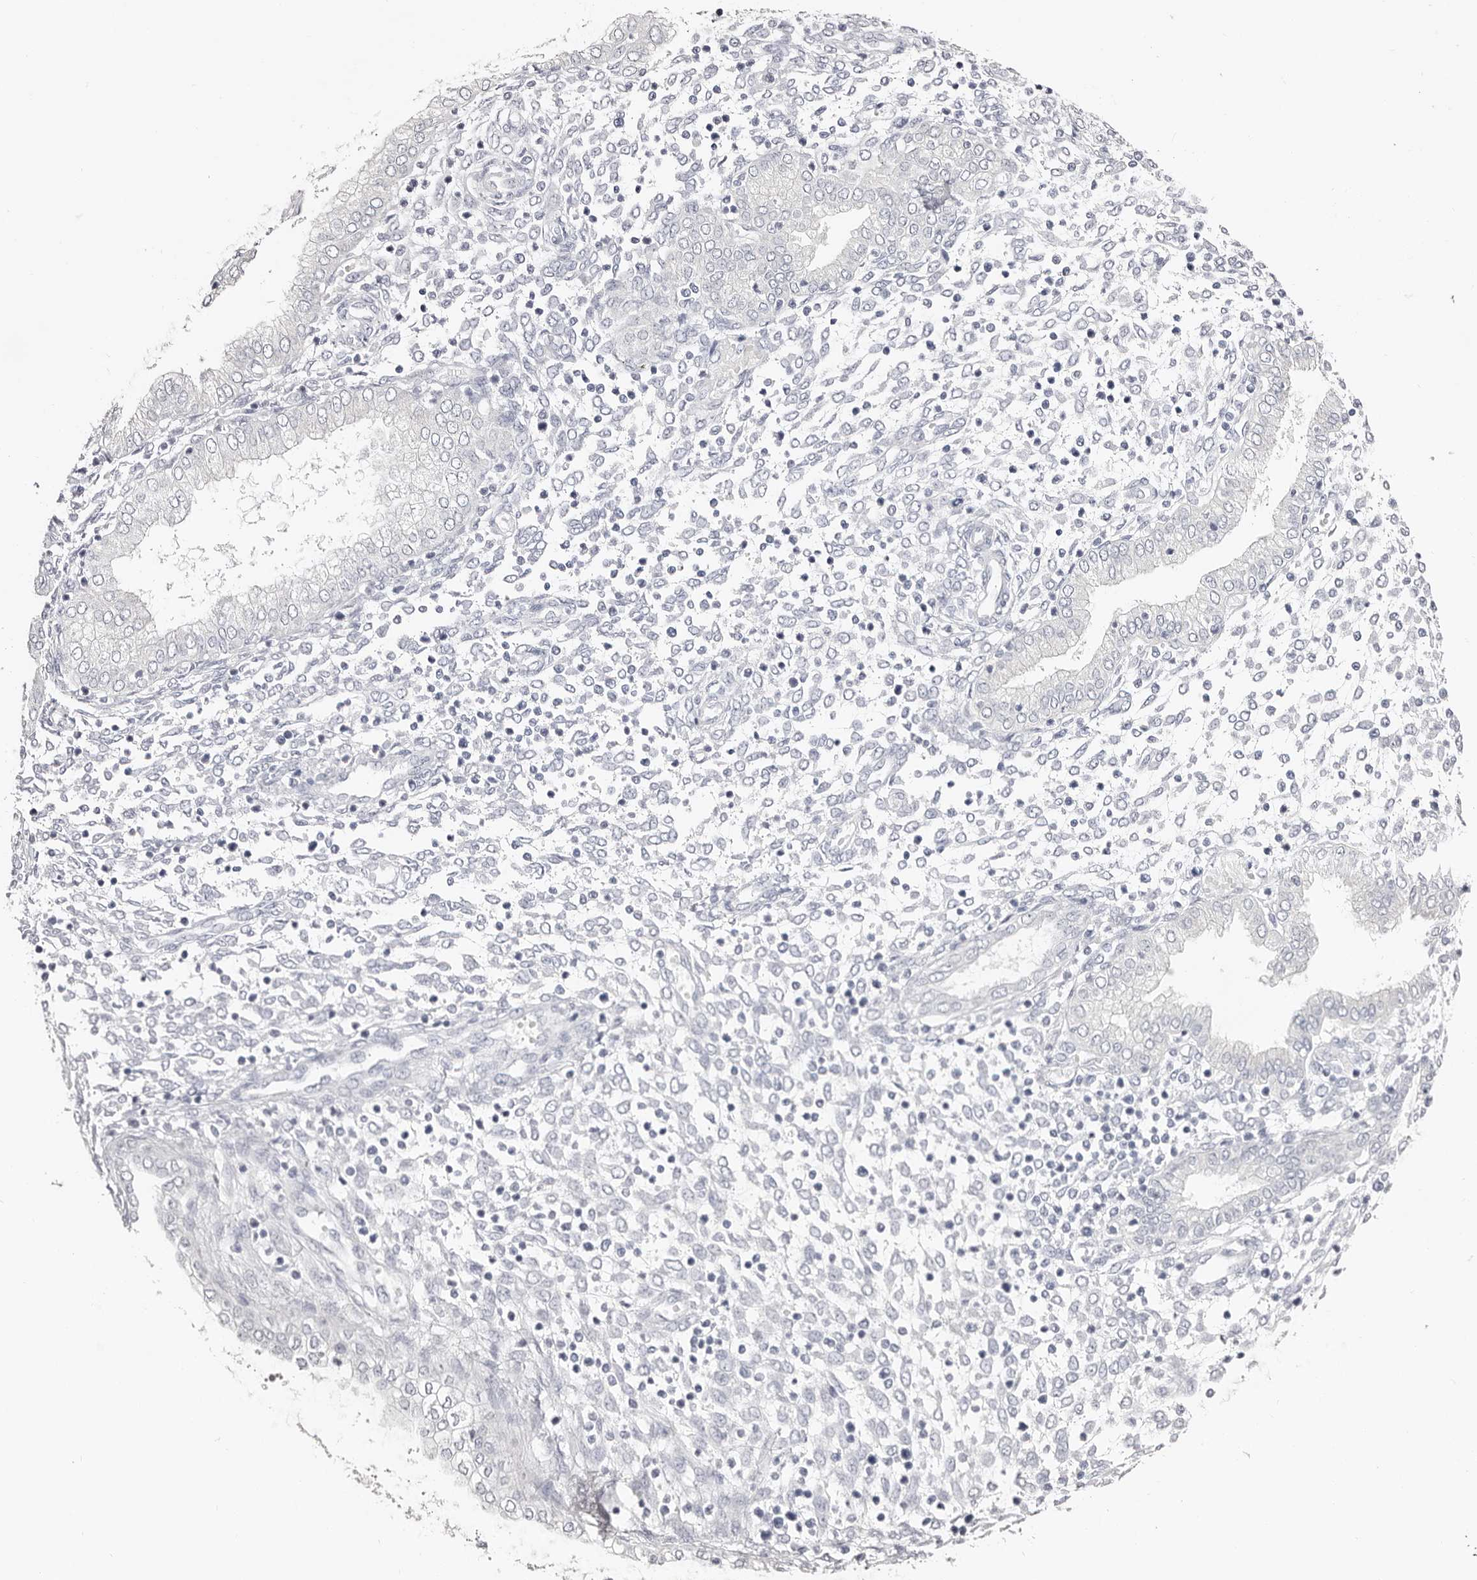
{"staining": {"intensity": "negative", "quantity": "none", "location": "none"}, "tissue": "endometrium", "cell_type": "Cells in endometrial stroma", "image_type": "normal", "snomed": [{"axis": "morphology", "description": "Normal tissue, NOS"}, {"axis": "topography", "description": "Endometrium"}], "caption": "Protein analysis of benign endometrium exhibits no significant expression in cells in endometrial stroma. Nuclei are stained in blue.", "gene": "AKNAD1", "patient": {"sex": "female", "age": 53}}